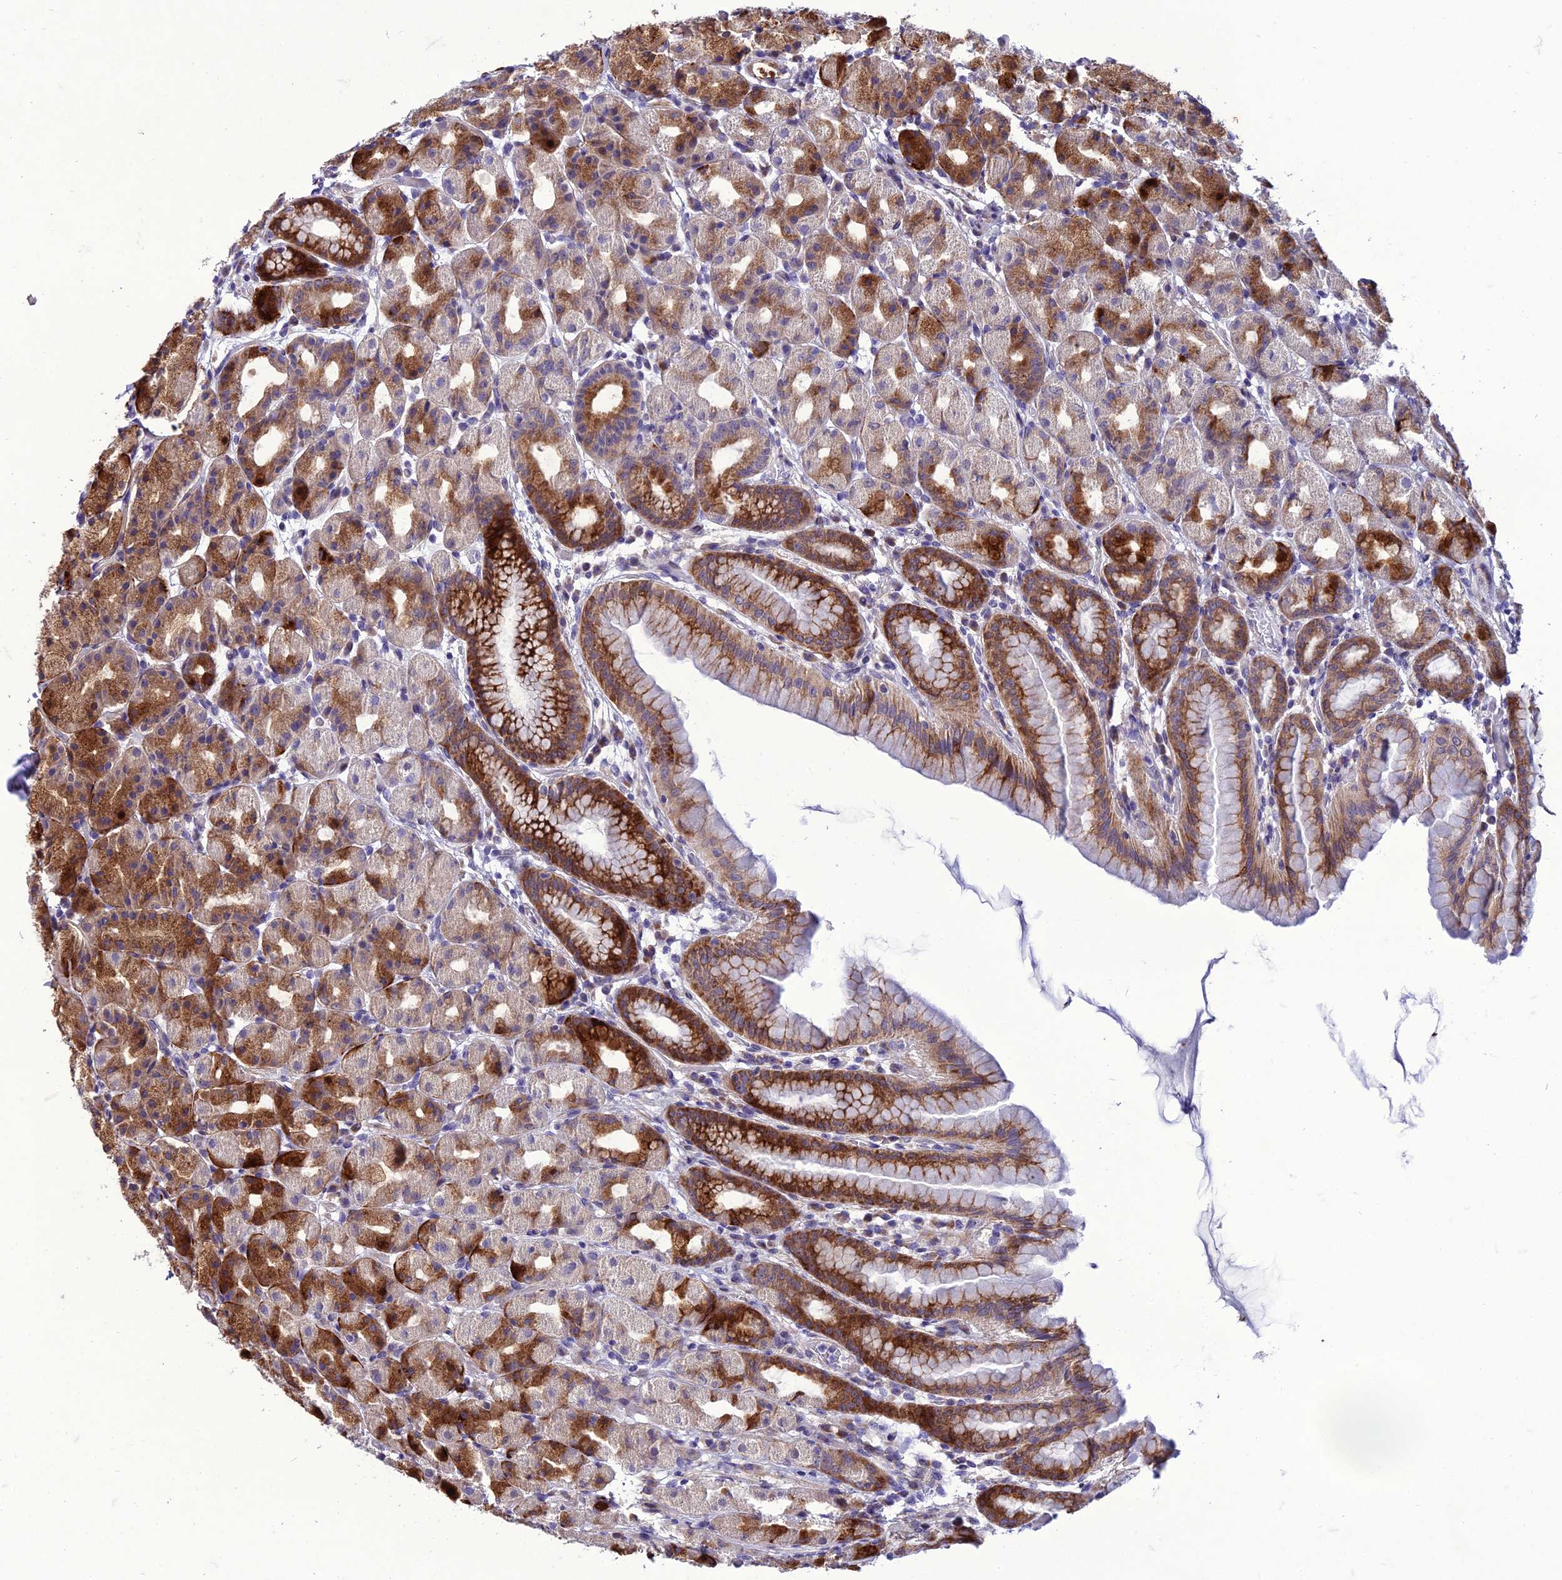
{"staining": {"intensity": "strong", "quantity": "25%-75%", "location": "cytoplasmic/membranous,nuclear"}, "tissue": "stomach", "cell_type": "Glandular cells", "image_type": "normal", "snomed": [{"axis": "morphology", "description": "Normal tissue, NOS"}, {"axis": "topography", "description": "Stomach, upper"}], "caption": "Protein expression analysis of normal human stomach reveals strong cytoplasmic/membranous,nuclear staining in approximately 25%-75% of glandular cells.", "gene": "GAB4", "patient": {"sex": "male", "age": 68}}